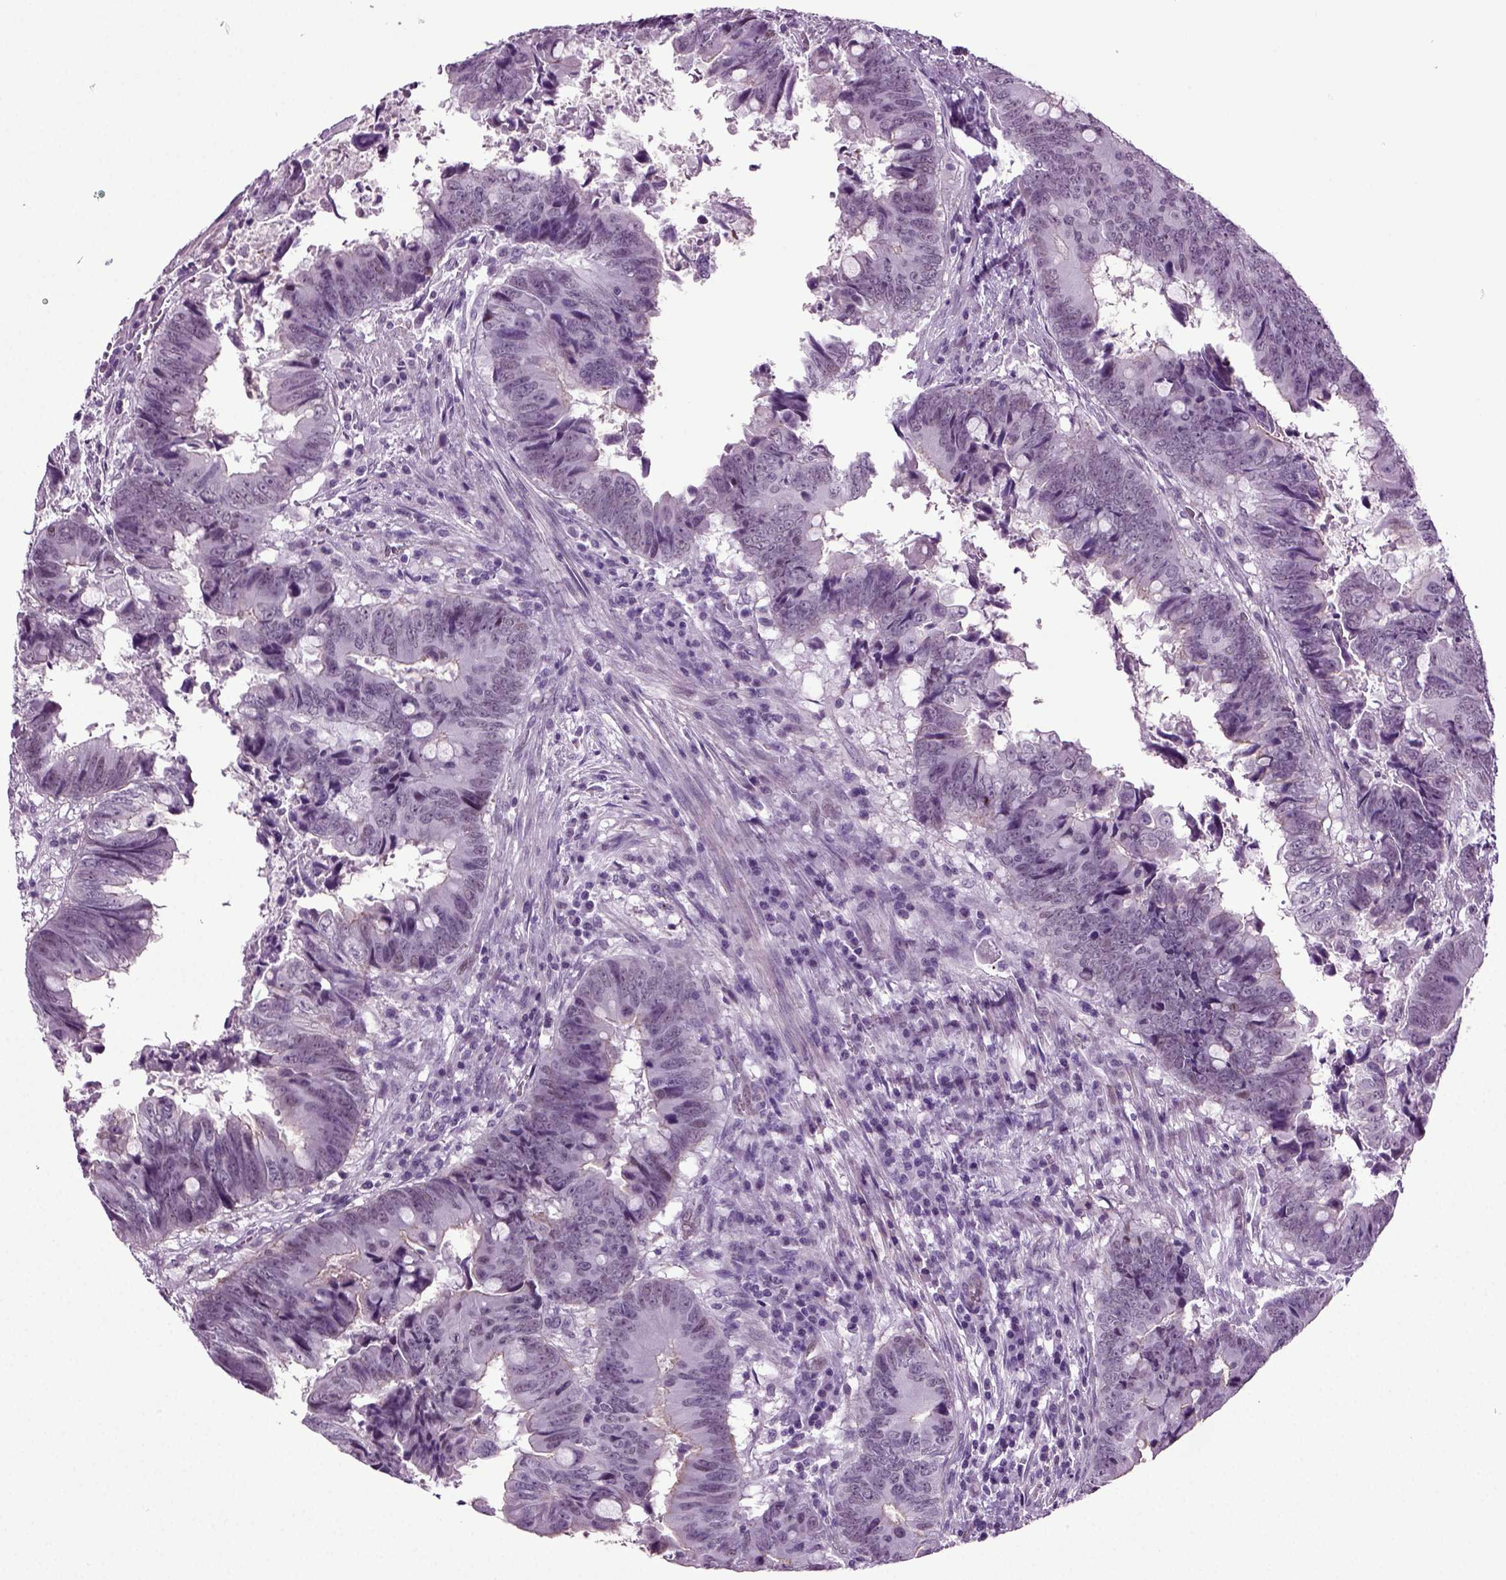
{"staining": {"intensity": "negative", "quantity": "none", "location": "none"}, "tissue": "colorectal cancer", "cell_type": "Tumor cells", "image_type": "cancer", "snomed": [{"axis": "morphology", "description": "Adenocarcinoma, NOS"}, {"axis": "topography", "description": "Colon"}], "caption": "Tumor cells show no significant expression in colorectal adenocarcinoma.", "gene": "RFX3", "patient": {"sex": "female", "age": 82}}